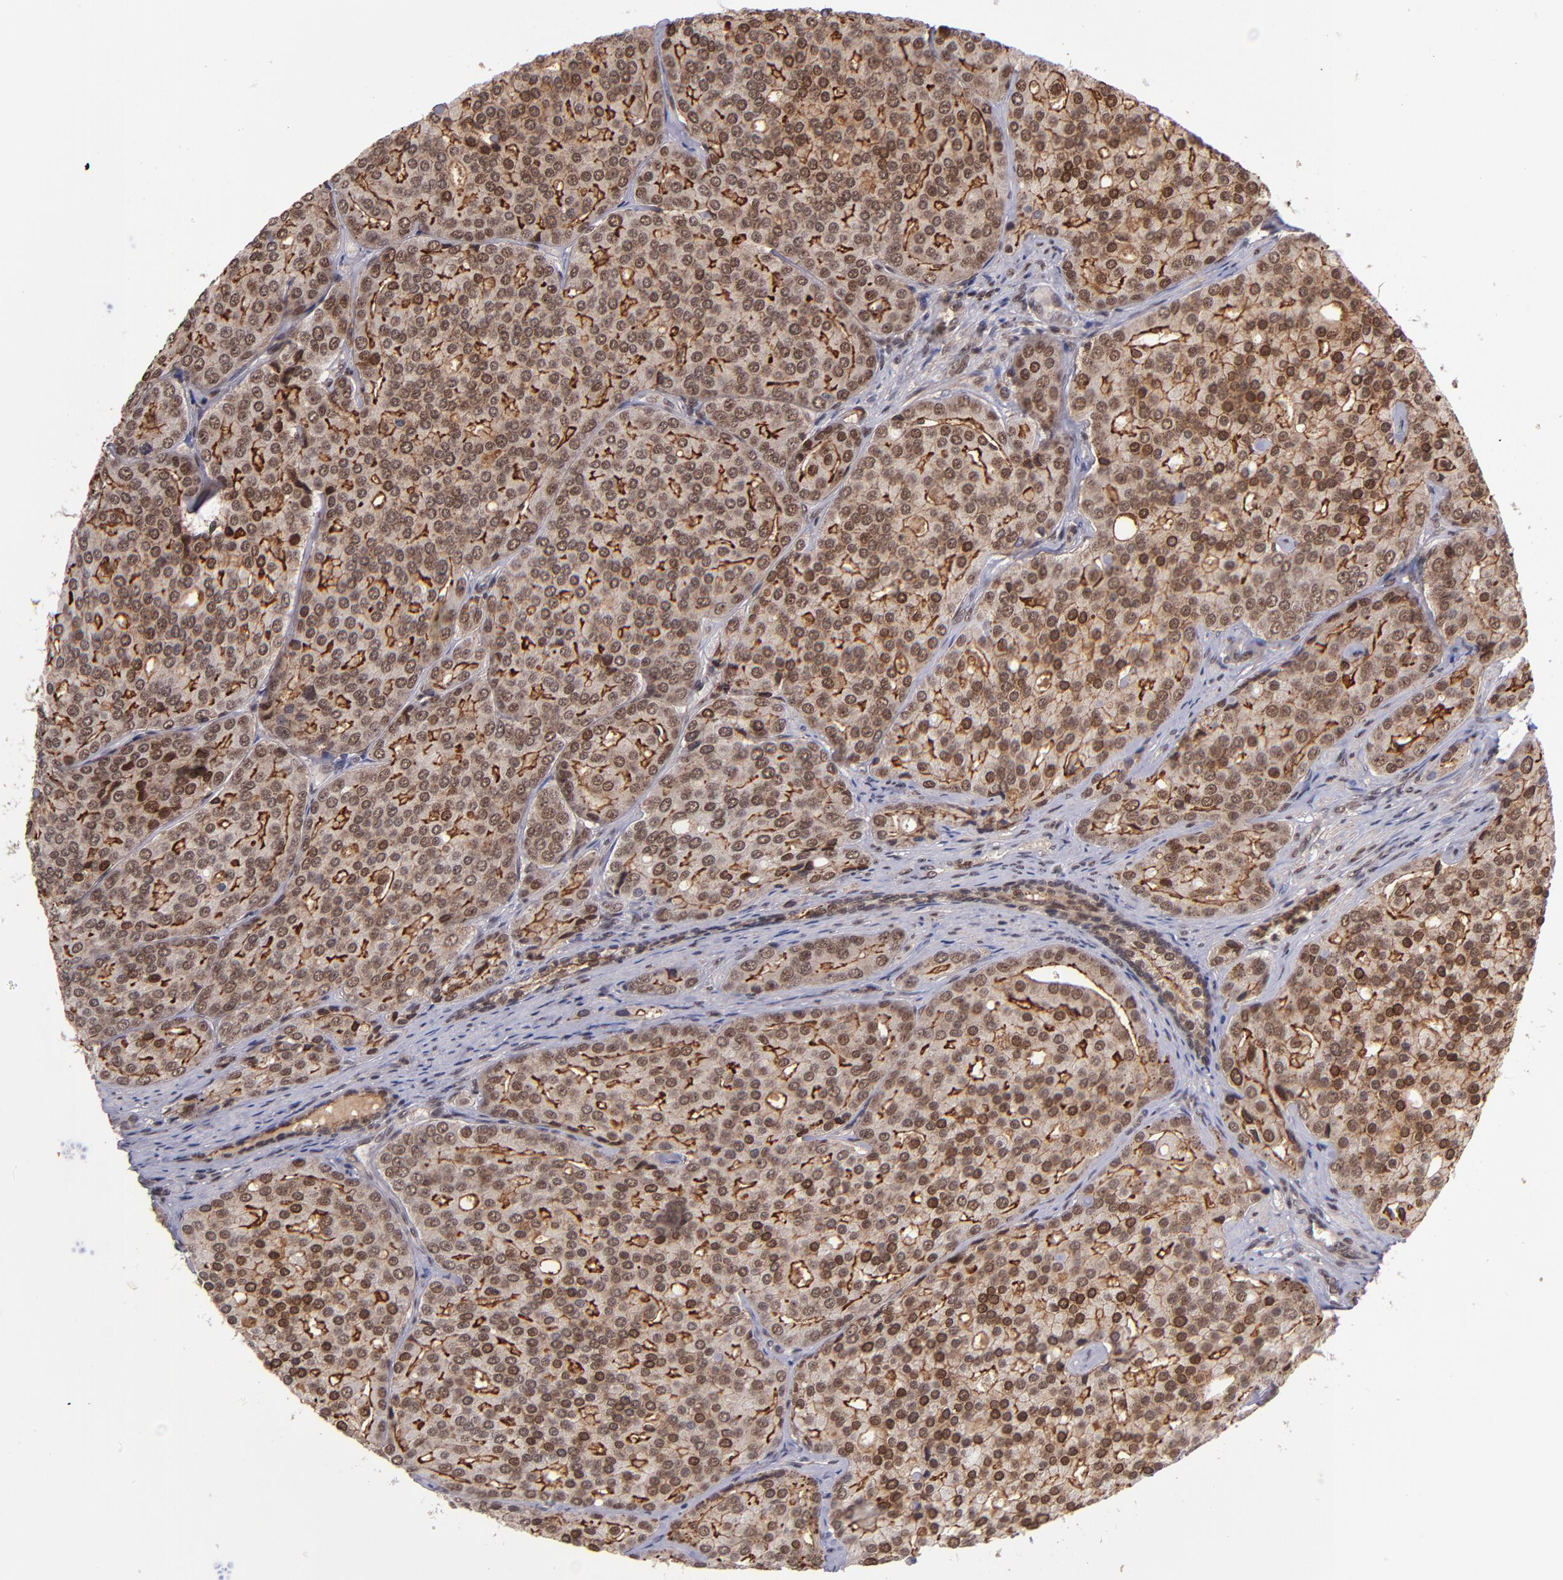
{"staining": {"intensity": "strong", "quantity": ">75%", "location": "cytoplasmic/membranous,nuclear"}, "tissue": "prostate cancer", "cell_type": "Tumor cells", "image_type": "cancer", "snomed": [{"axis": "morphology", "description": "Adenocarcinoma, High grade"}, {"axis": "topography", "description": "Prostate"}], "caption": "Protein staining of prostate cancer (adenocarcinoma (high-grade)) tissue displays strong cytoplasmic/membranous and nuclear expression in about >75% of tumor cells.", "gene": "EP300", "patient": {"sex": "male", "age": 64}}